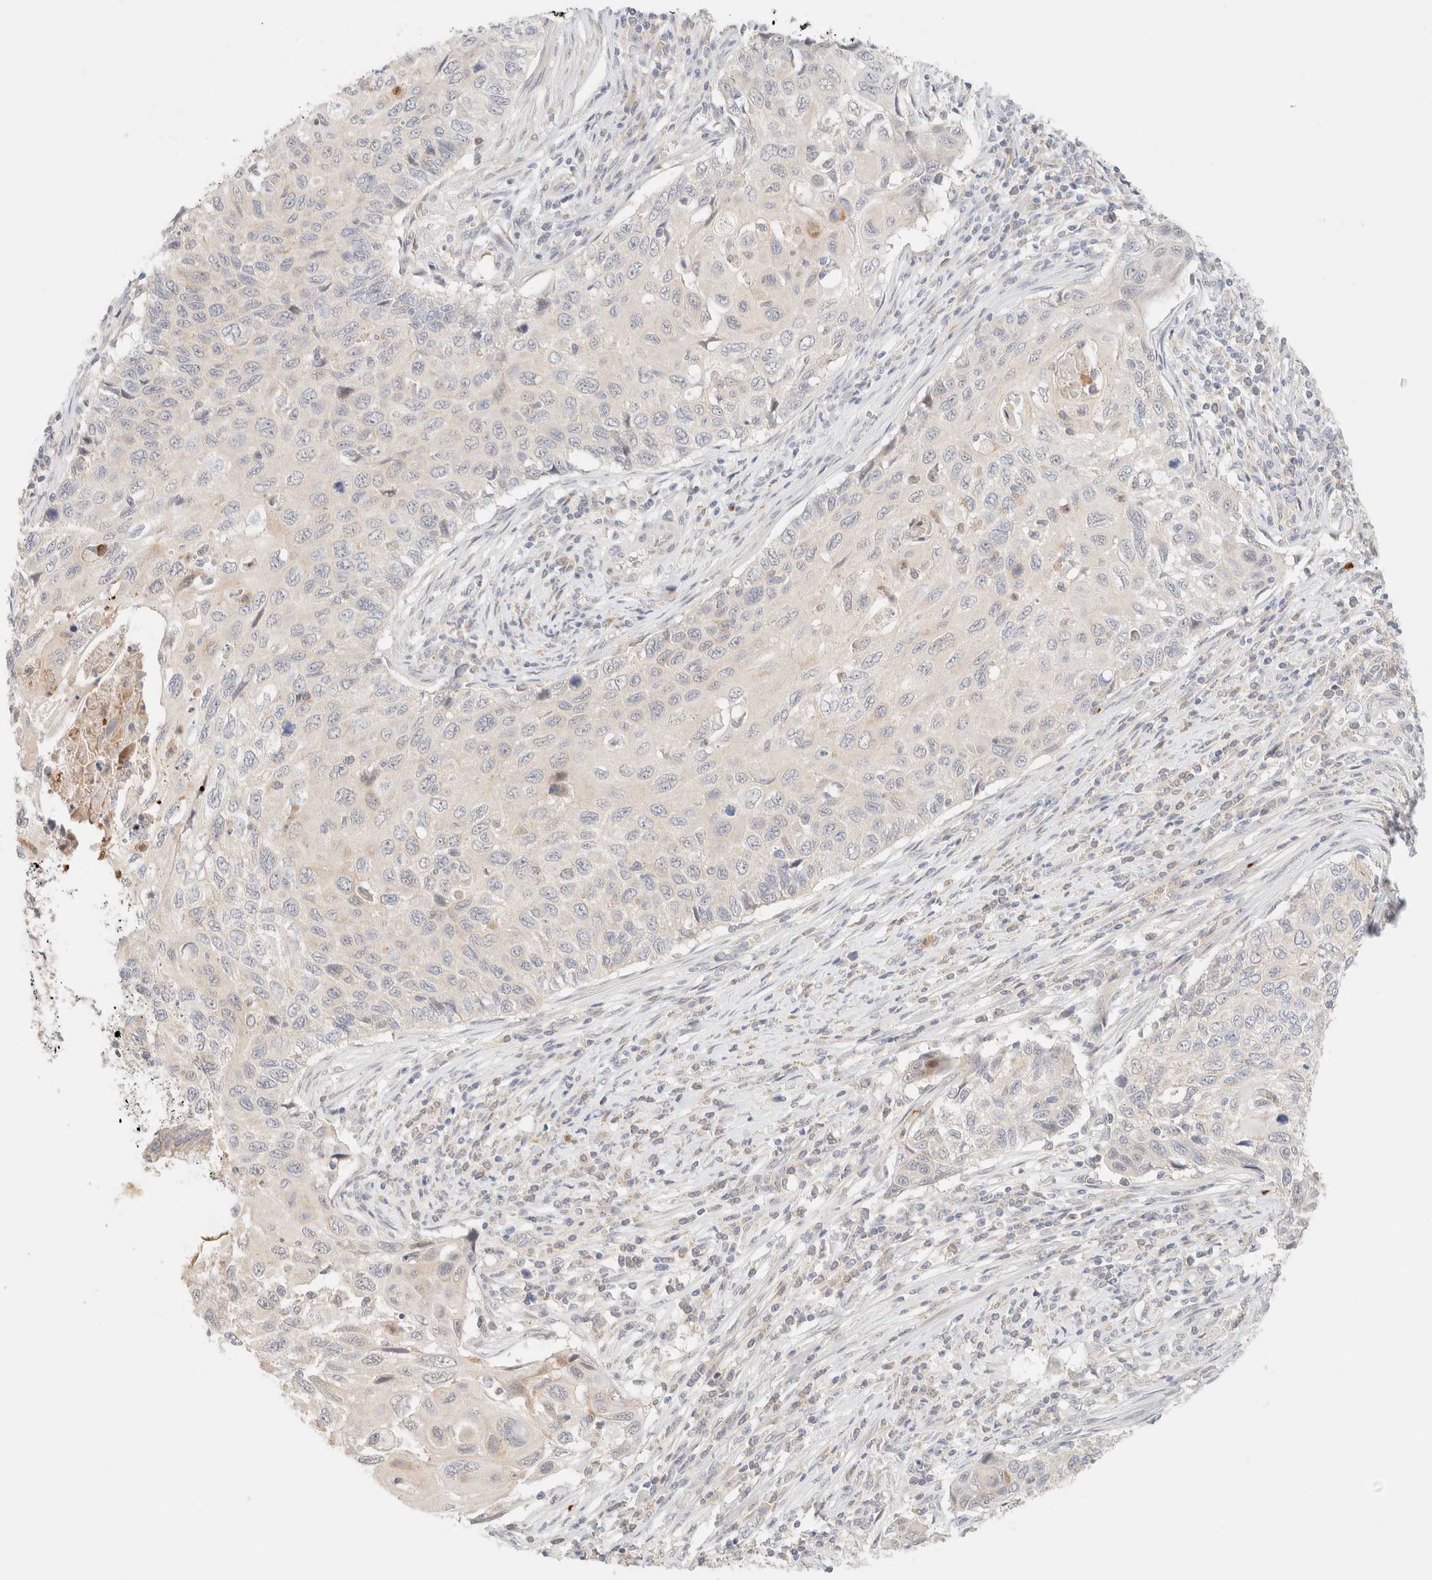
{"staining": {"intensity": "negative", "quantity": "none", "location": "none"}, "tissue": "cervical cancer", "cell_type": "Tumor cells", "image_type": "cancer", "snomed": [{"axis": "morphology", "description": "Squamous cell carcinoma, NOS"}, {"axis": "topography", "description": "Cervix"}], "caption": "An immunohistochemistry (IHC) micrograph of cervical squamous cell carcinoma is shown. There is no staining in tumor cells of cervical squamous cell carcinoma.", "gene": "SGSM2", "patient": {"sex": "female", "age": 70}}